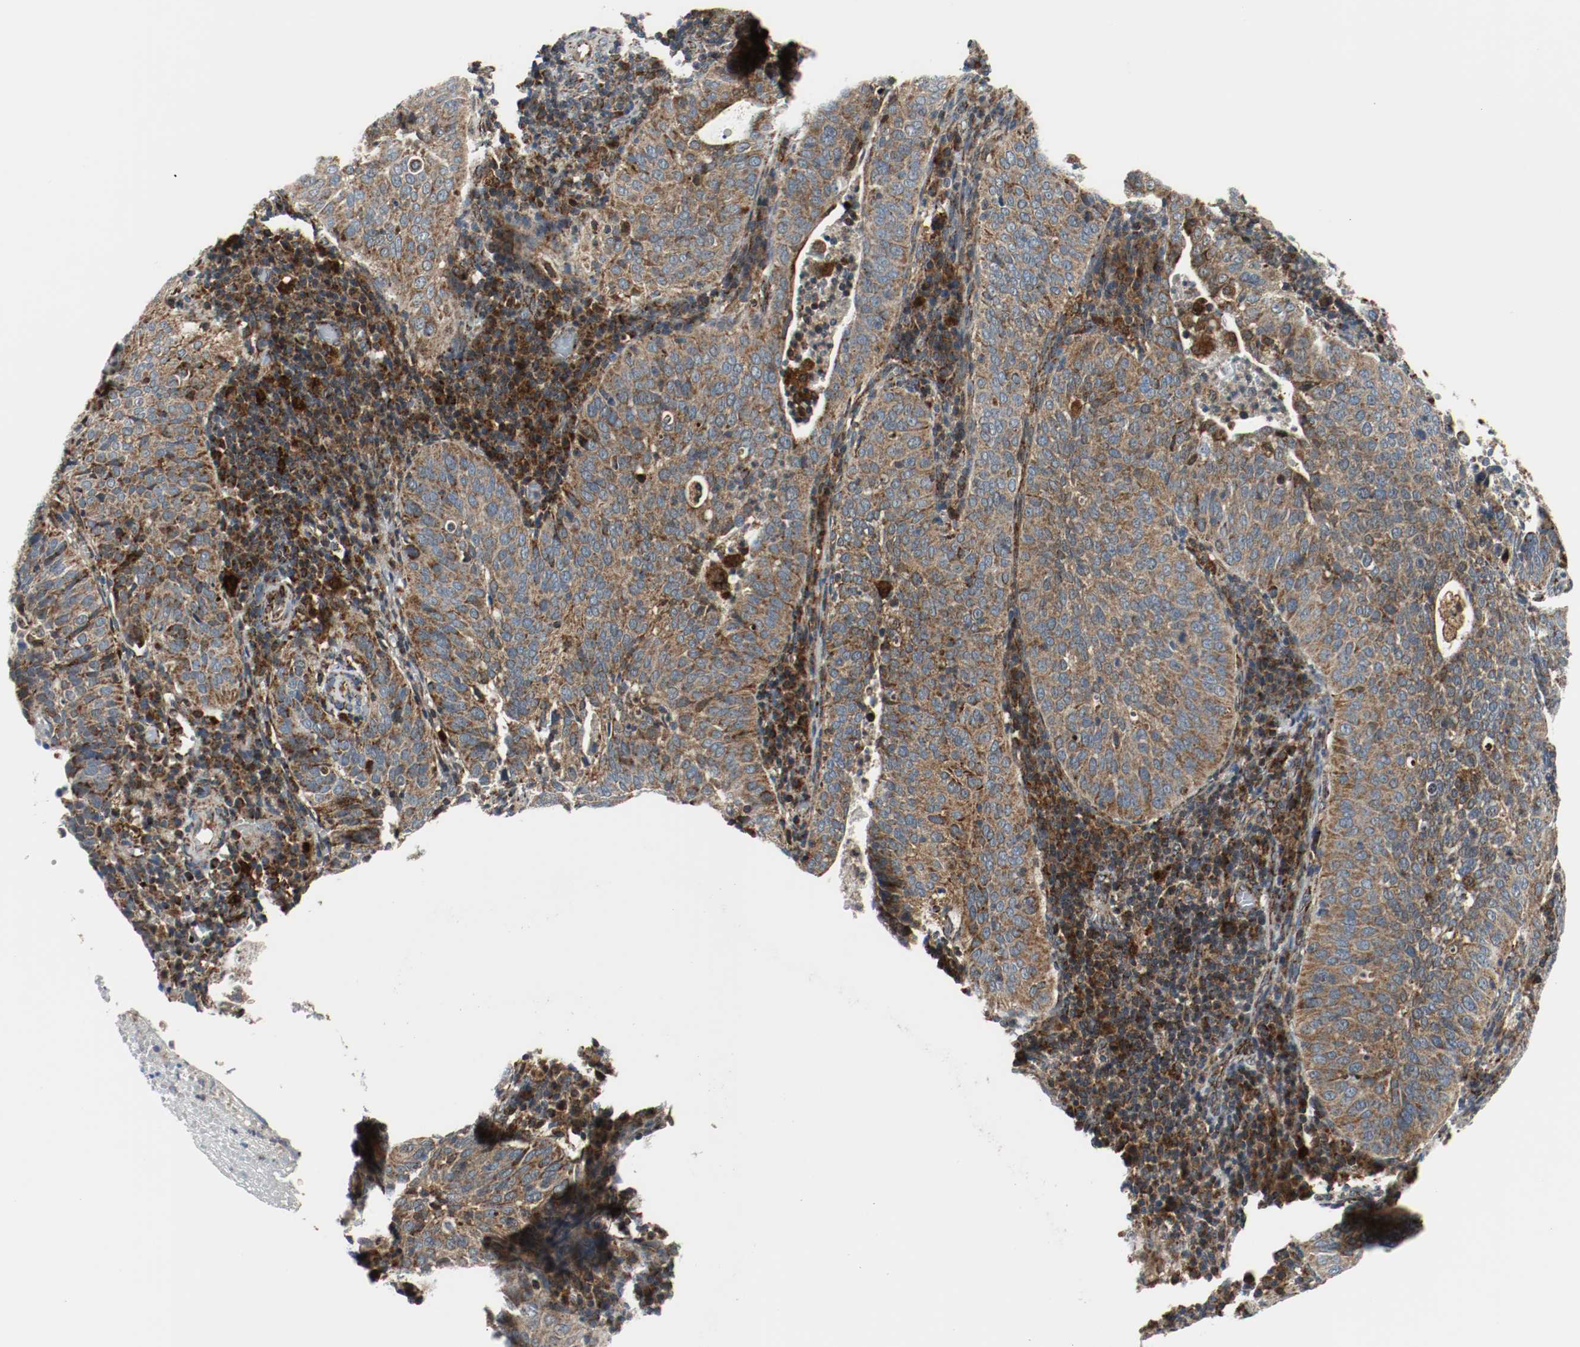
{"staining": {"intensity": "moderate", "quantity": ">75%", "location": "cytoplasmic/membranous"}, "tissue": "cervical cancer", "cell_type": "Tumor cells", "image_type": "cancer", "snomed": [{"axis": "morphology", "description": "Squamous cell carcinoma, NOS"}, {"axis": "topography", "description": "Cervix"}], "caption": "Moderate cytoplasmic/membranous expression is identified in approximately >75% of tumor cells in cervical cancer.", "gene": "TXNRD1", "patient": {"sex": "female", "age": 39}}